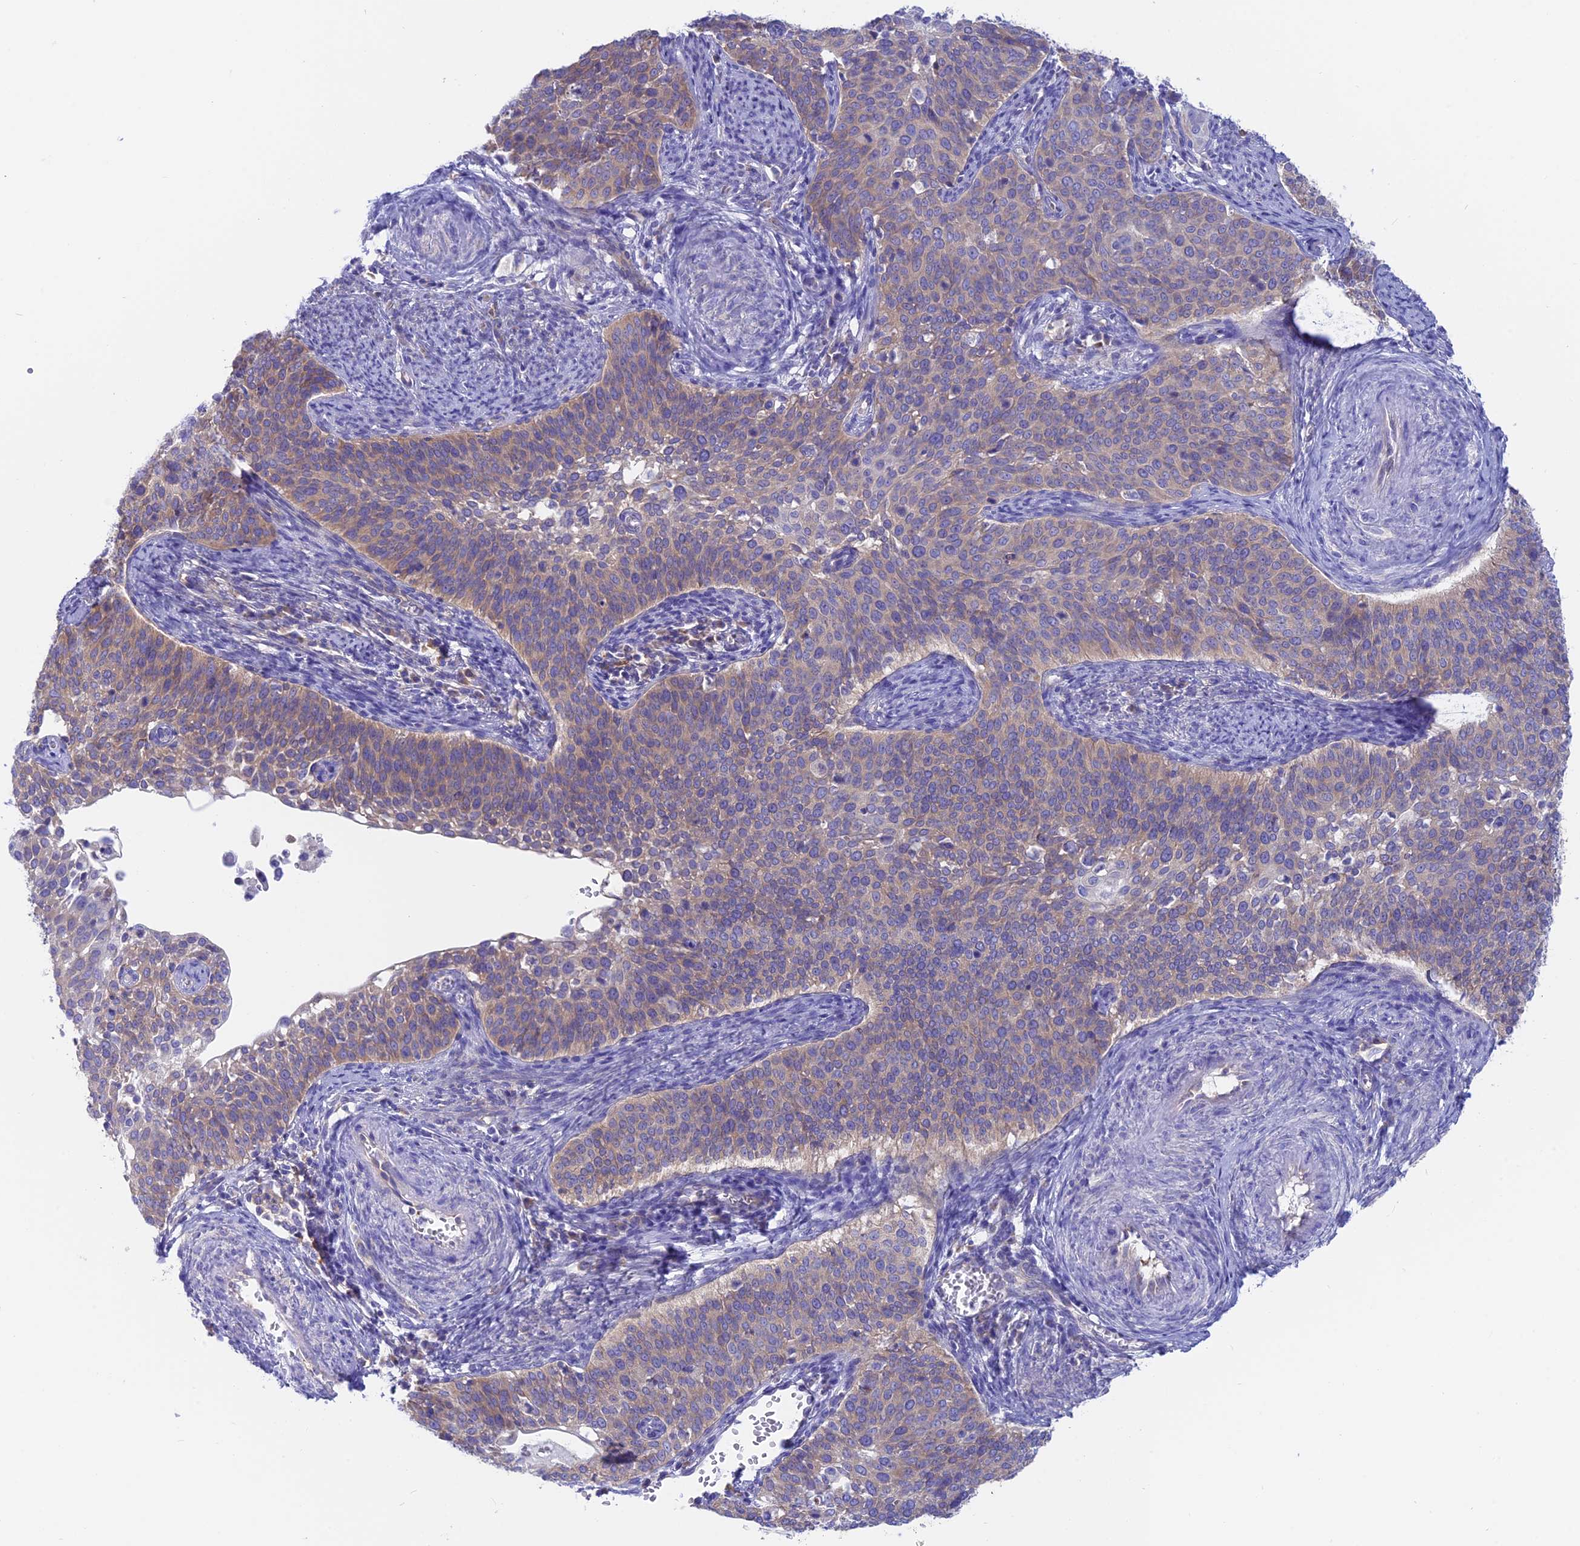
{"staining": {"intensity": "weak", "quantity": "<25%", "location": "cytoplasmic/membranous"}, "tissue": "cervical cancer", "cell_type": "Tumor cells", "image_type": "cancer", "snomed": [{"axis": "morphology", "description": "Squamous cell carcinoma, NOS"}, {"axis": "topography", "description": "Cervix"}], "caption": "A histopathology image of human cervical squamous cell carcinoma is negative for staining in tumor cells. Brightfield microscopy of IHC stained with DAB (brown) and hematoxylin (blue), captured at high magnification.", "gene": "LZTFL1", "patient": {"sex": "female", "age": 44}}